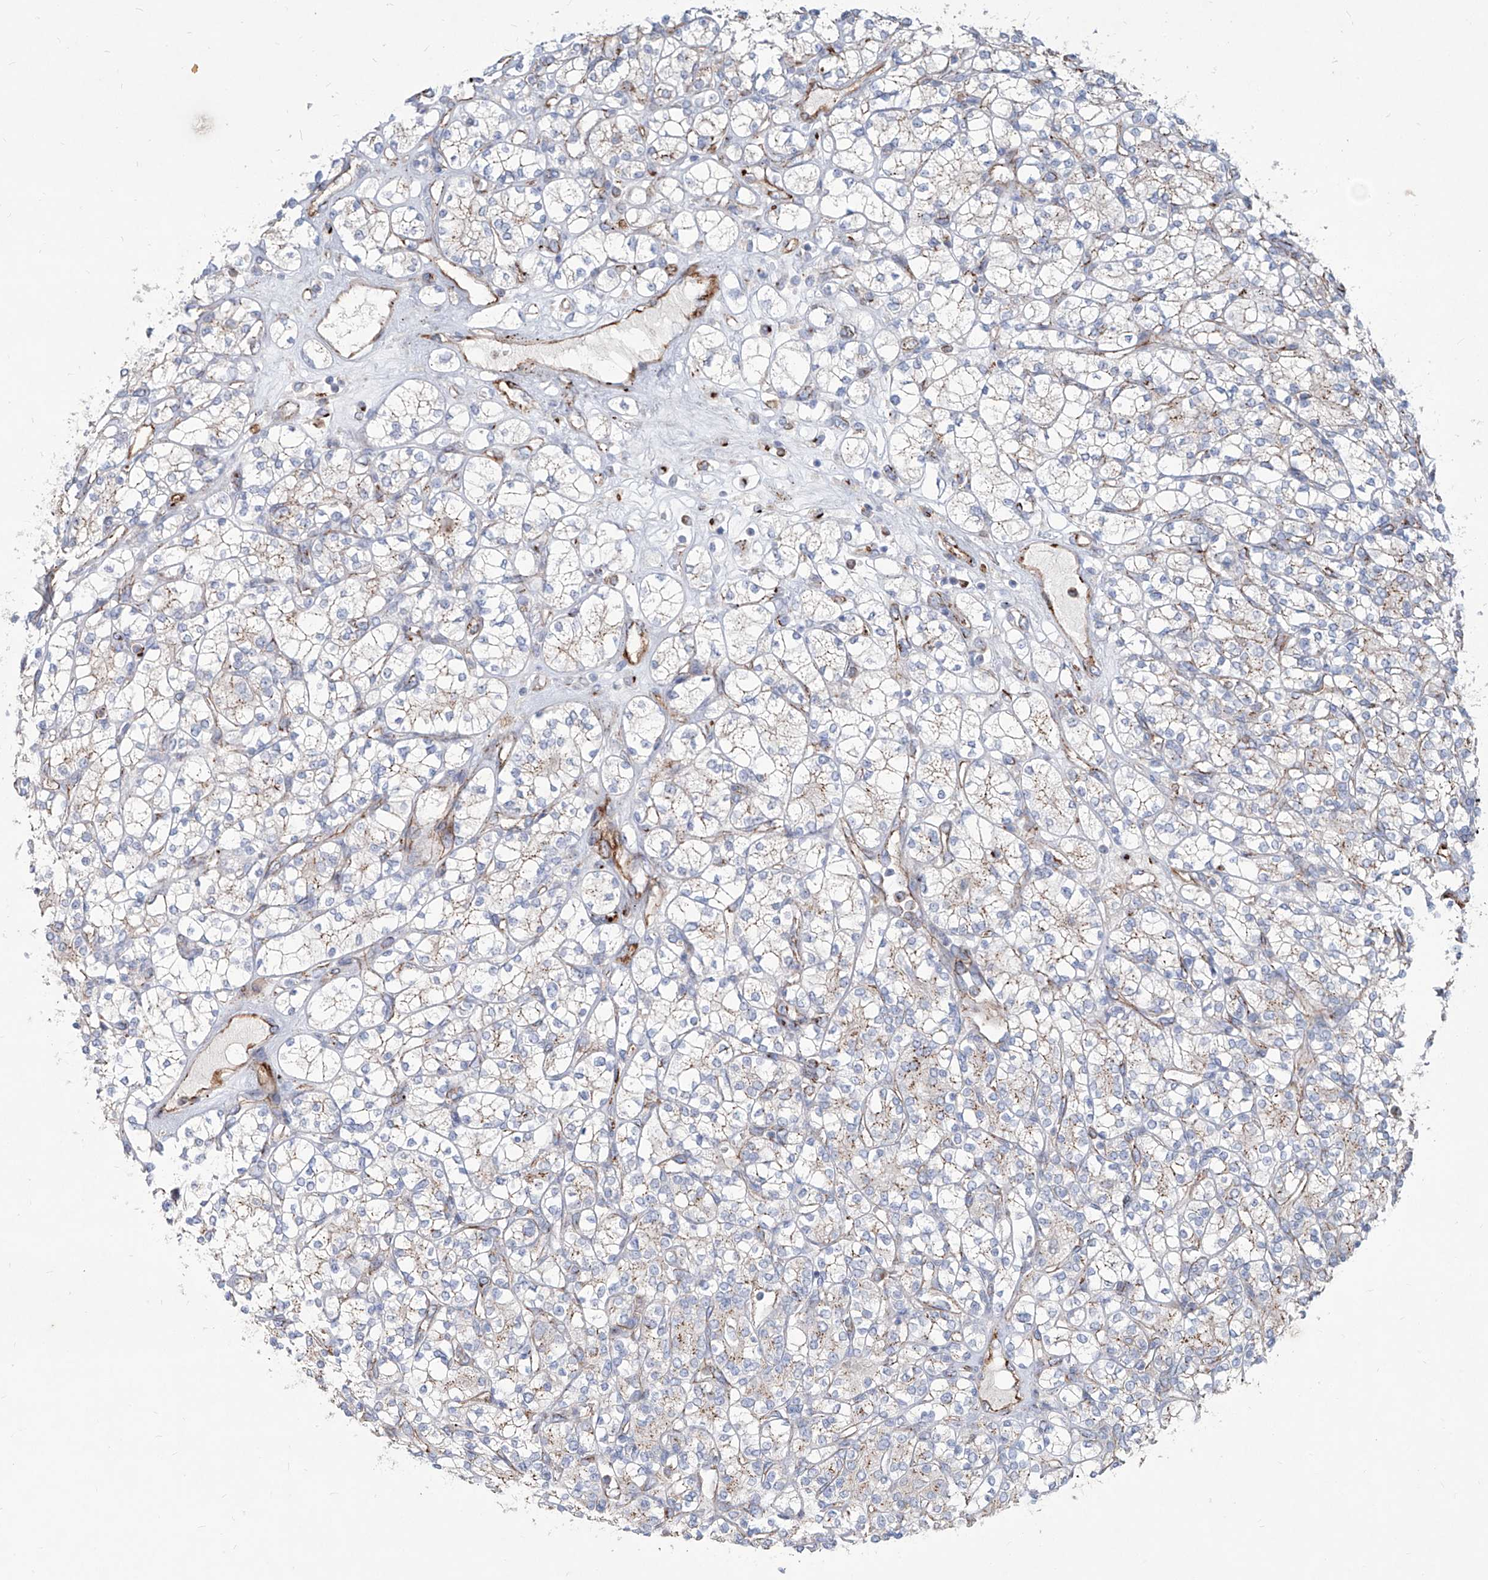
{"staining": {"intensity": "negative", "quantity": "none", "location": "none"}, "tissue": "renal cancer", "cell_type": "Tumor cells", "image_type": "cancer", "snomed": [{"axis": "morphology", "description": "Adenocarcinoma, NOS"}, {"axis": "topography", "description": "Kidney"}], "caption": "A histopathology image of renal cancer (adenocarcinoma) stained for a protein shows no brown staining in tumor cells.", "gene": "CDH5", "patient": {"sex": "male", "age": 77}}